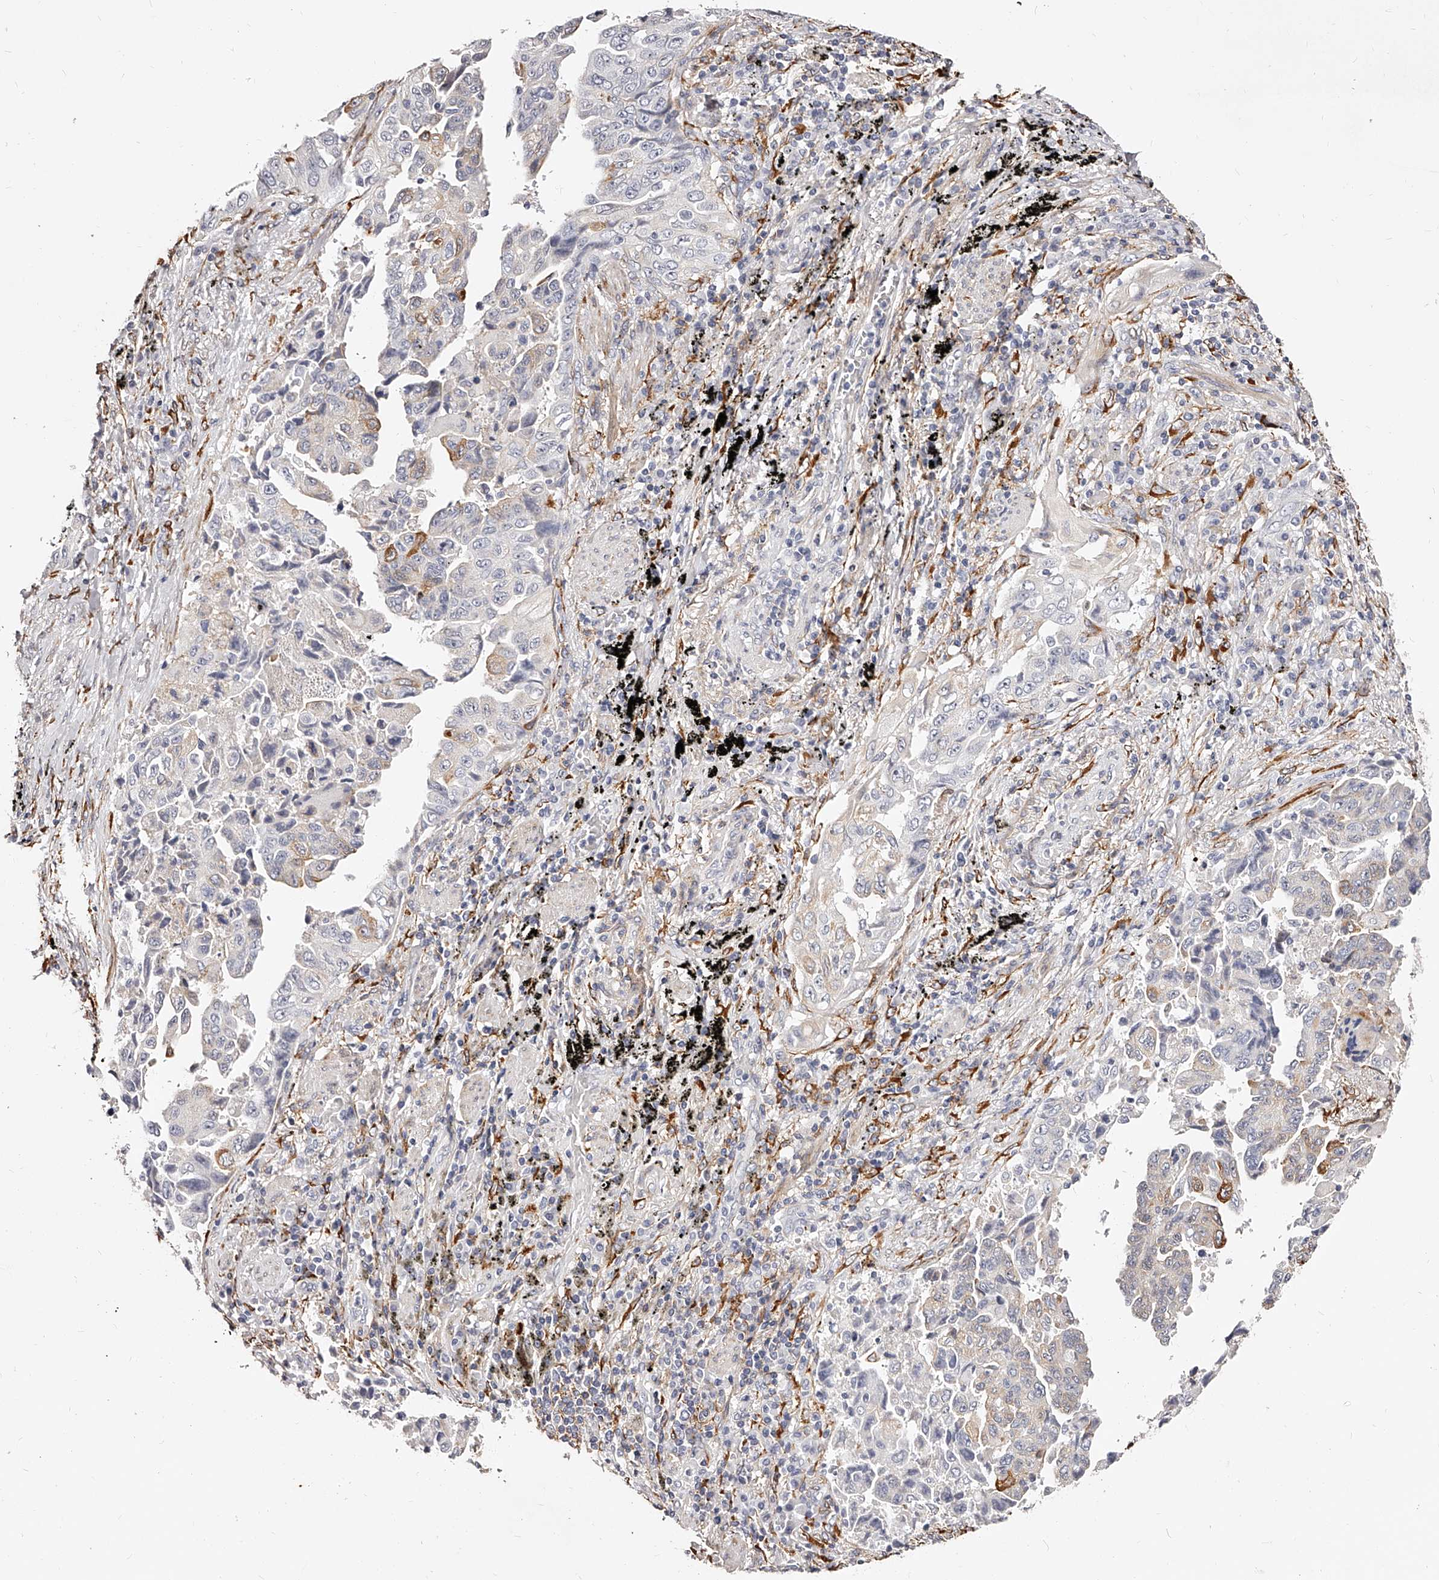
{"staining": {"intensity": "negative", "quantity": "none", "location": "none"}, "tissue": "lung cancer", "cell_type": "Tumor cells", "image_type": "cancer", "snomed": [{"axis": "morphology", "description": "Adenocarcinoma, NOS"}, {"axis": "topography", "description": "Lung"}], "caption": "An immunohistochemistry image of lung cancer (adenocarcinoma) is shown. There is no staining in tumor cells of lung cancer (adenocarcinoma).", "gene": "CD82", "patient": {"sex": "female", "age": 51}}